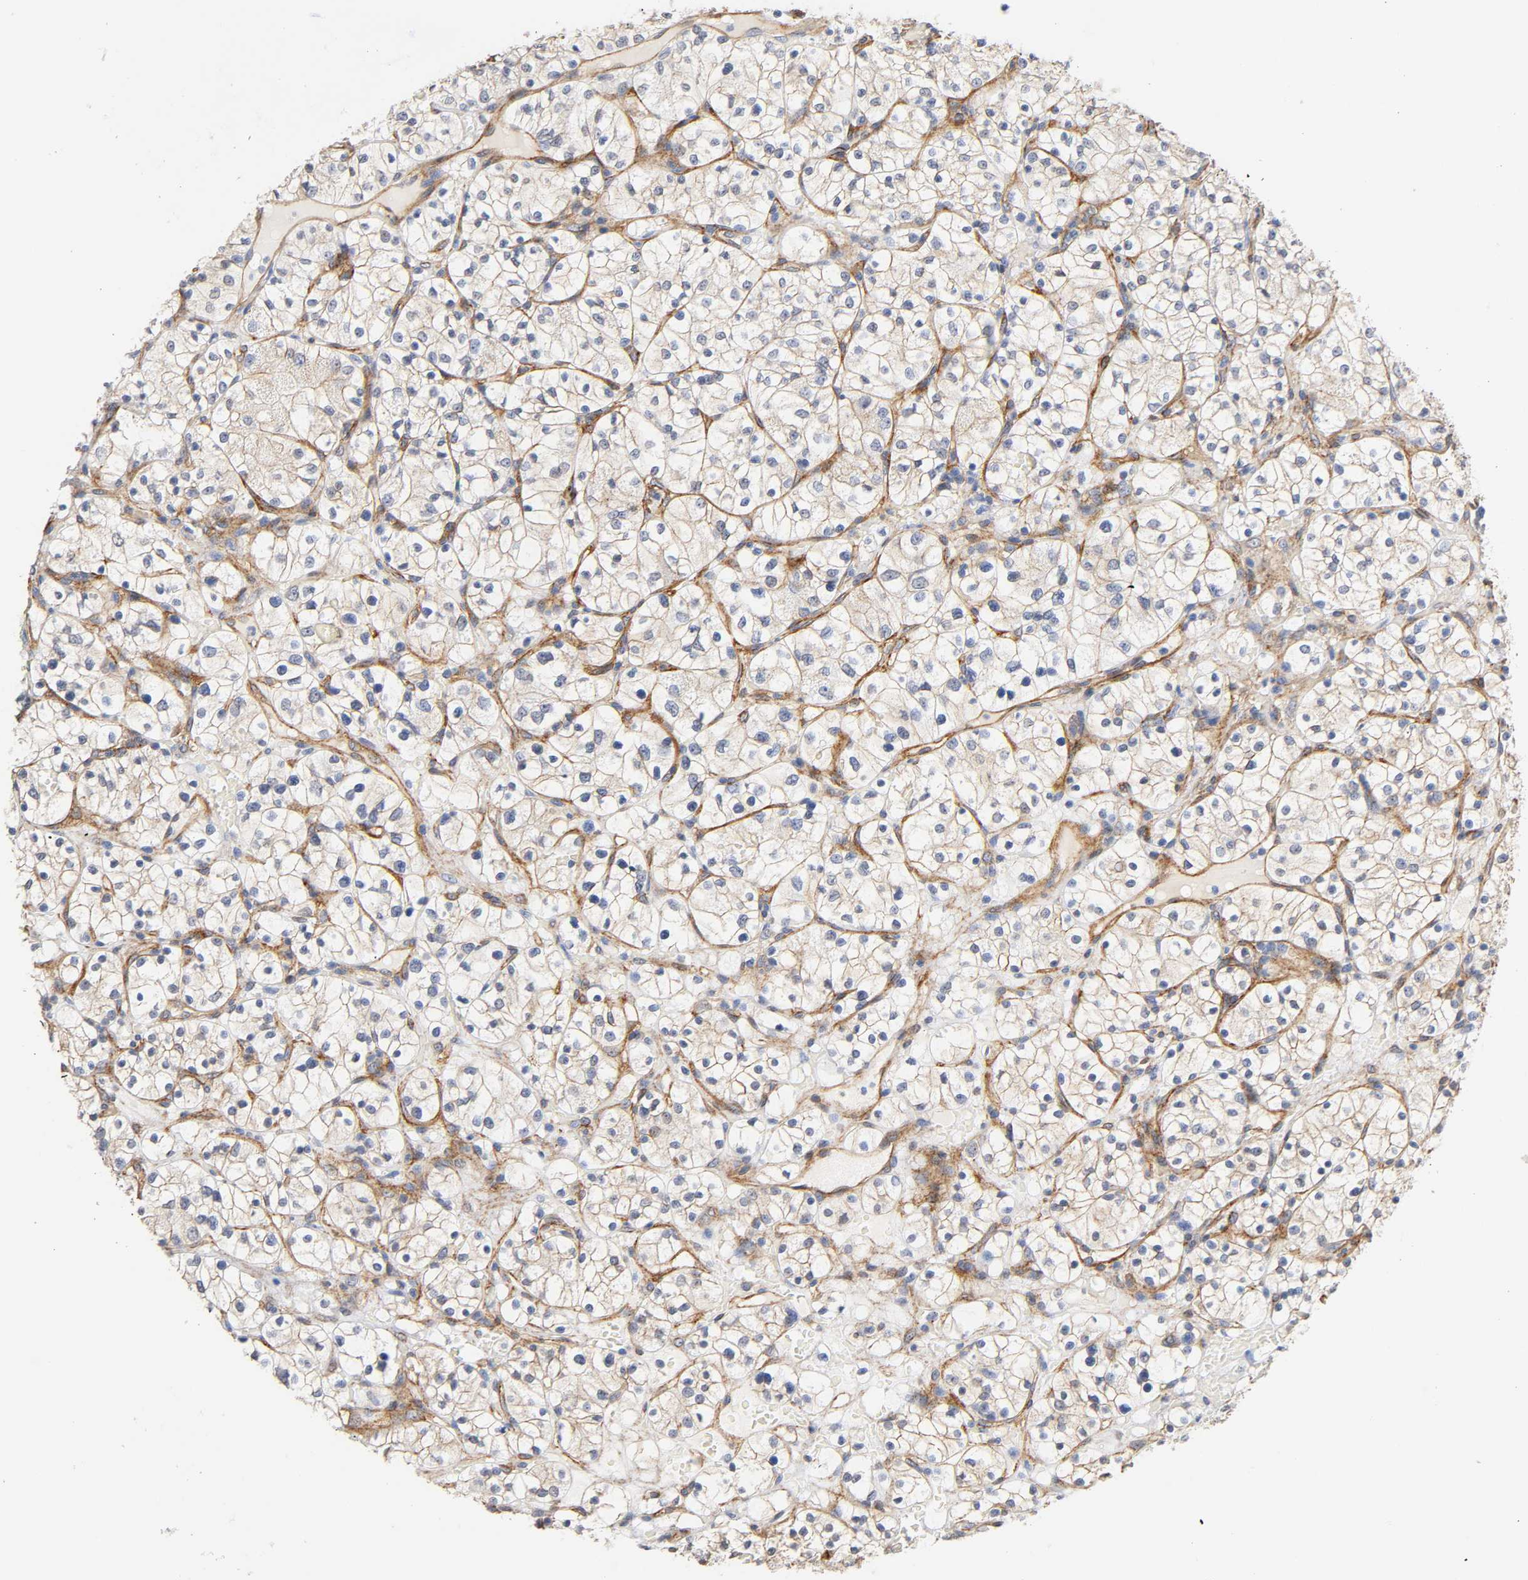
{"staining": {"intensity": "negative", "quantity": "none", "location": "none"}, "tissue": "renal cancer", "cell_type": "Tumor cells", "image_type": "cancer", "snomed": [{"axis": "morphology", "description": "Adenocarcinoma, NOS"}, {"axis": "topography", "description": "Kidney"}], "caption": "The histopathology image displays no staining of tumor cells in adenocarcinoma (renal).", "gene": "SPTAN1", "patient": {"sex": "female", "age": 60}}